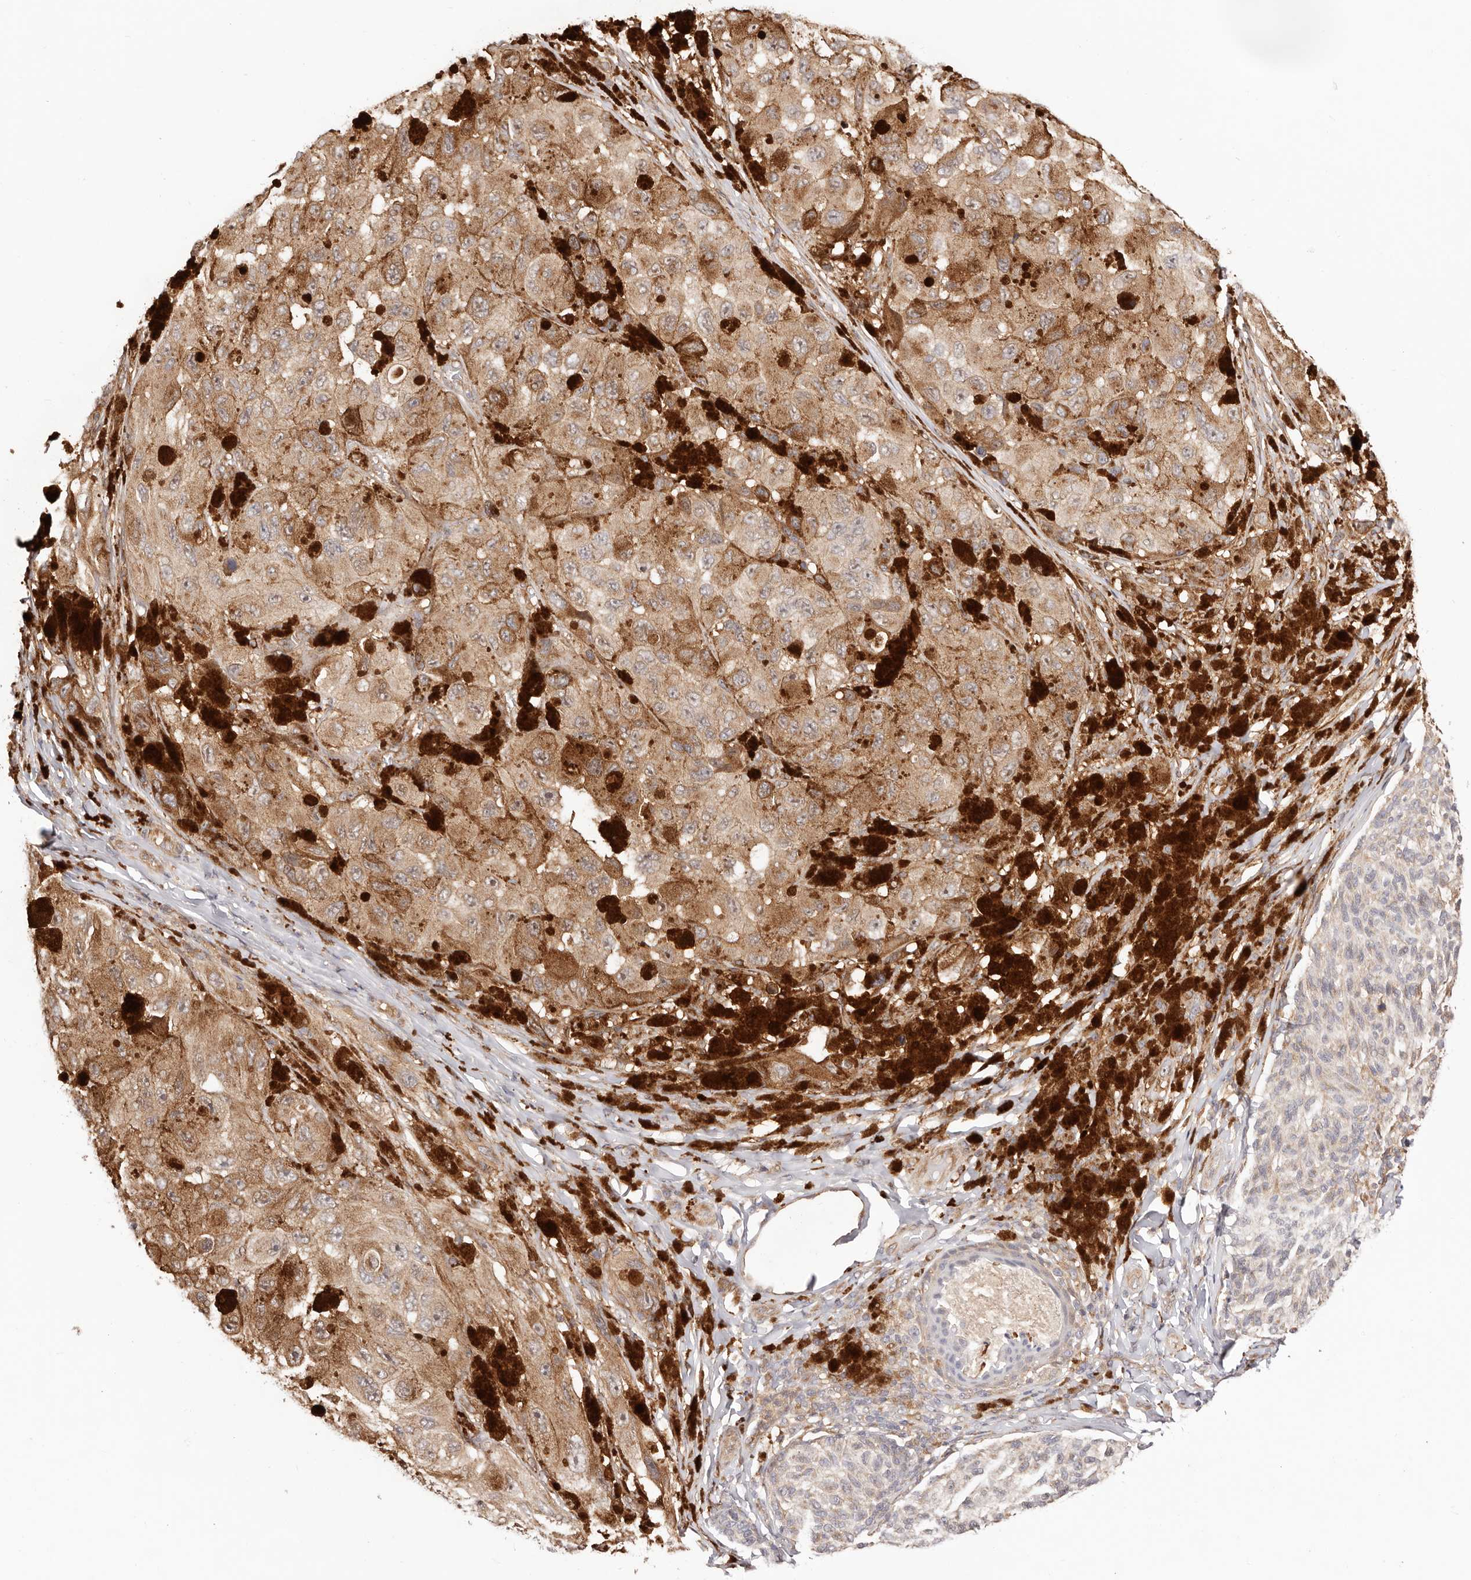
{"staining": {"intensity": "moderate", "quantity": ">75%", "location": "cytoplasmic/membranous"}, "tissue": "melanoma", "cell_type": "Tumor cells", "image_type": "cancer", "snomed": [{"axis": "morphology", "description": "Malignant melanoma, NOS"}, {"axis": "topography", "description": "Skin"}], "caption": "Immunohistochemical staining of human melanoma shows moderate cytoplasmic/membranous protein expression in about >75% of tumor cells.", "gene": "MAPK1", "patient": {"sex": "female", "age": 73}}